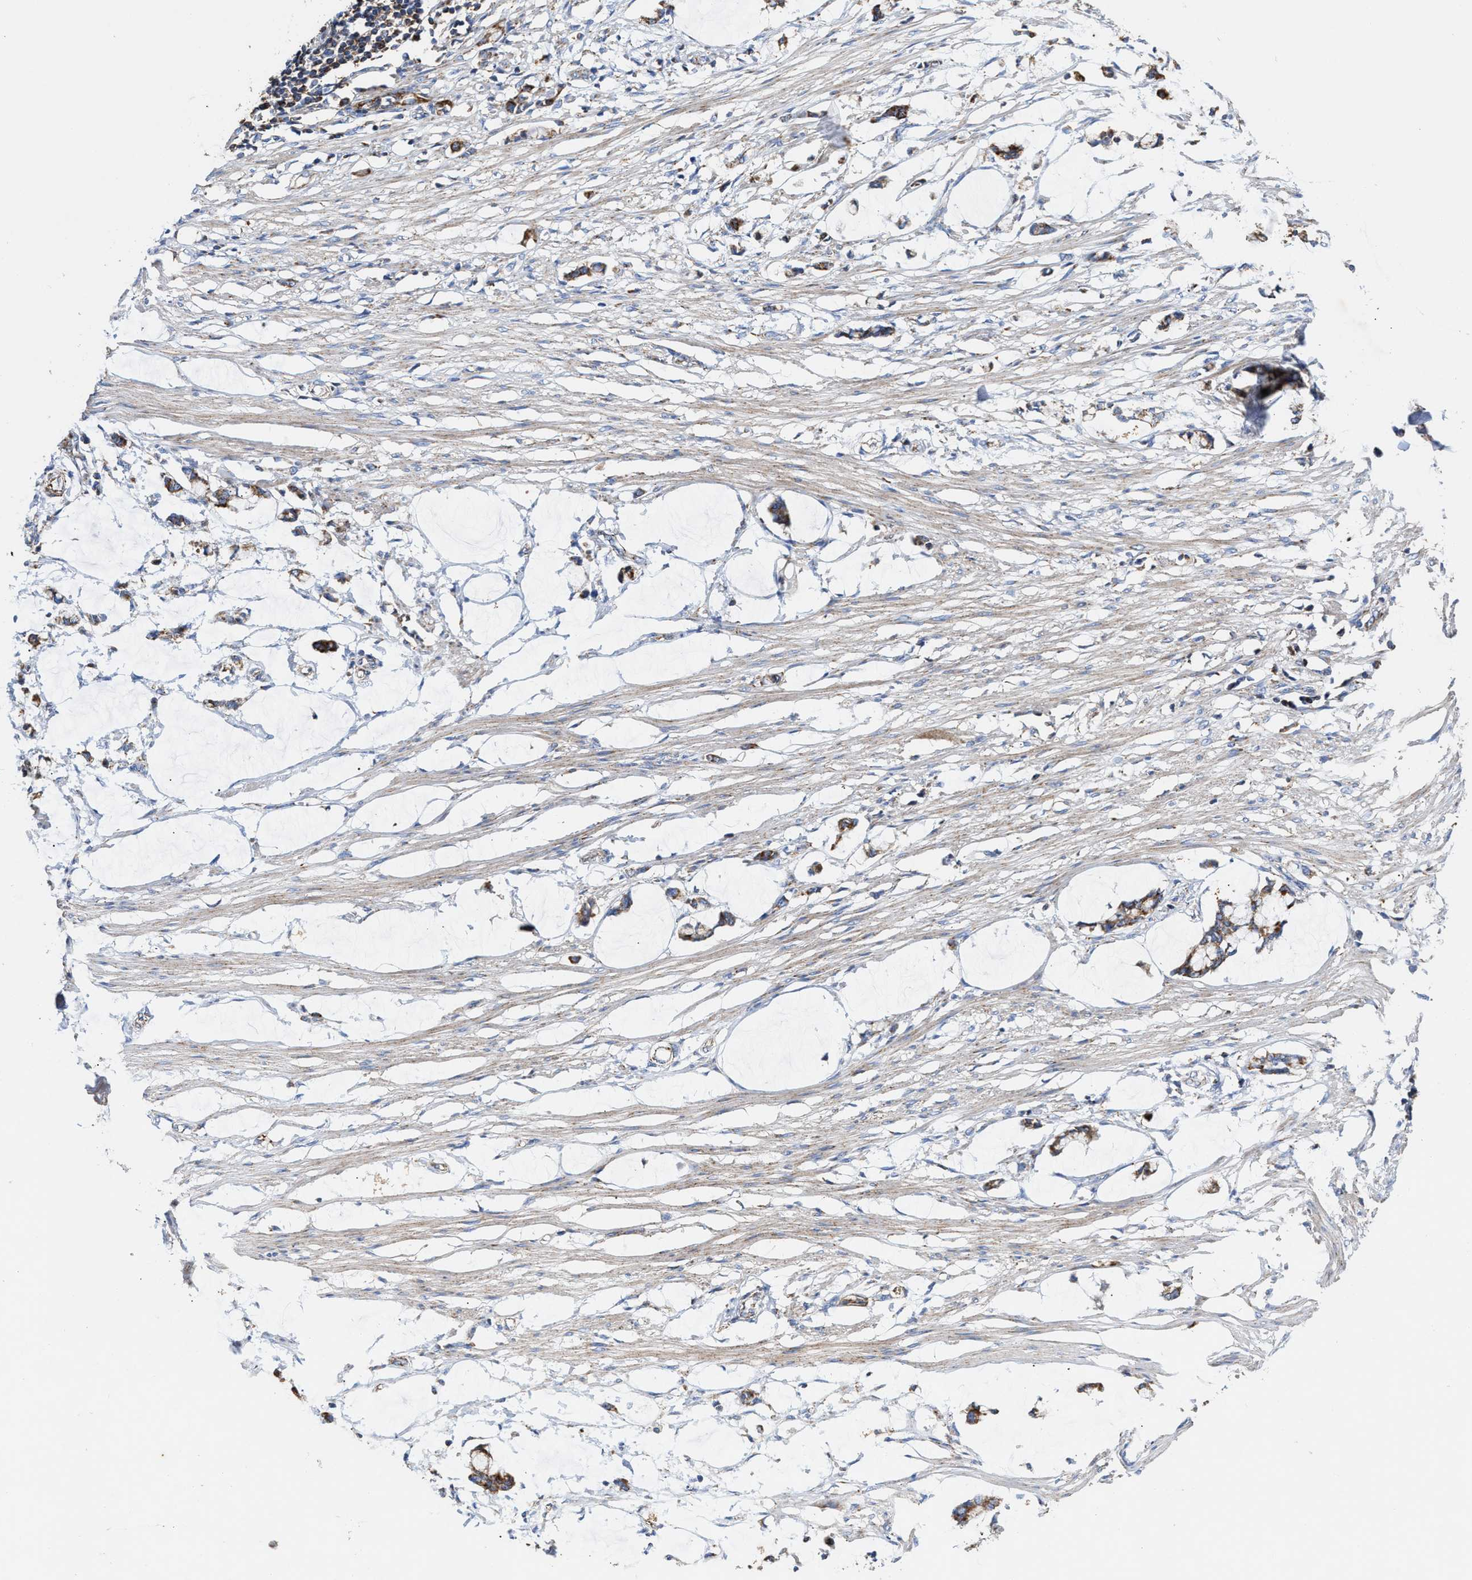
{"staining": {"intensity": "weak", "quantity": ">75%", "location": "cytoplasmic/membranous"}, "tissue": "smooth muscle", "cell_type": "Smooth muscle cells", "image_type": "normal", "snomed": [{"axis": "morphology", "description": "Normal tissue, NOS"}, {"axis": "morphology", "description": "Adenocarcinoma, NOS"}, {"axis": "topography", "description": "Smooth muscle"}, {"axis": "topography", "description": "Colon"}], "caption": "Smooth muscle was stained to show a protein in brown. There is low levels of weak cytoplasmic/membranous staining in approximately >75% of smooth muscle cells. The protein is shown in brown color, while the nuclei are stained blue.", "gene": "MECR", "patient": {"sex": "male", "age": 14}}